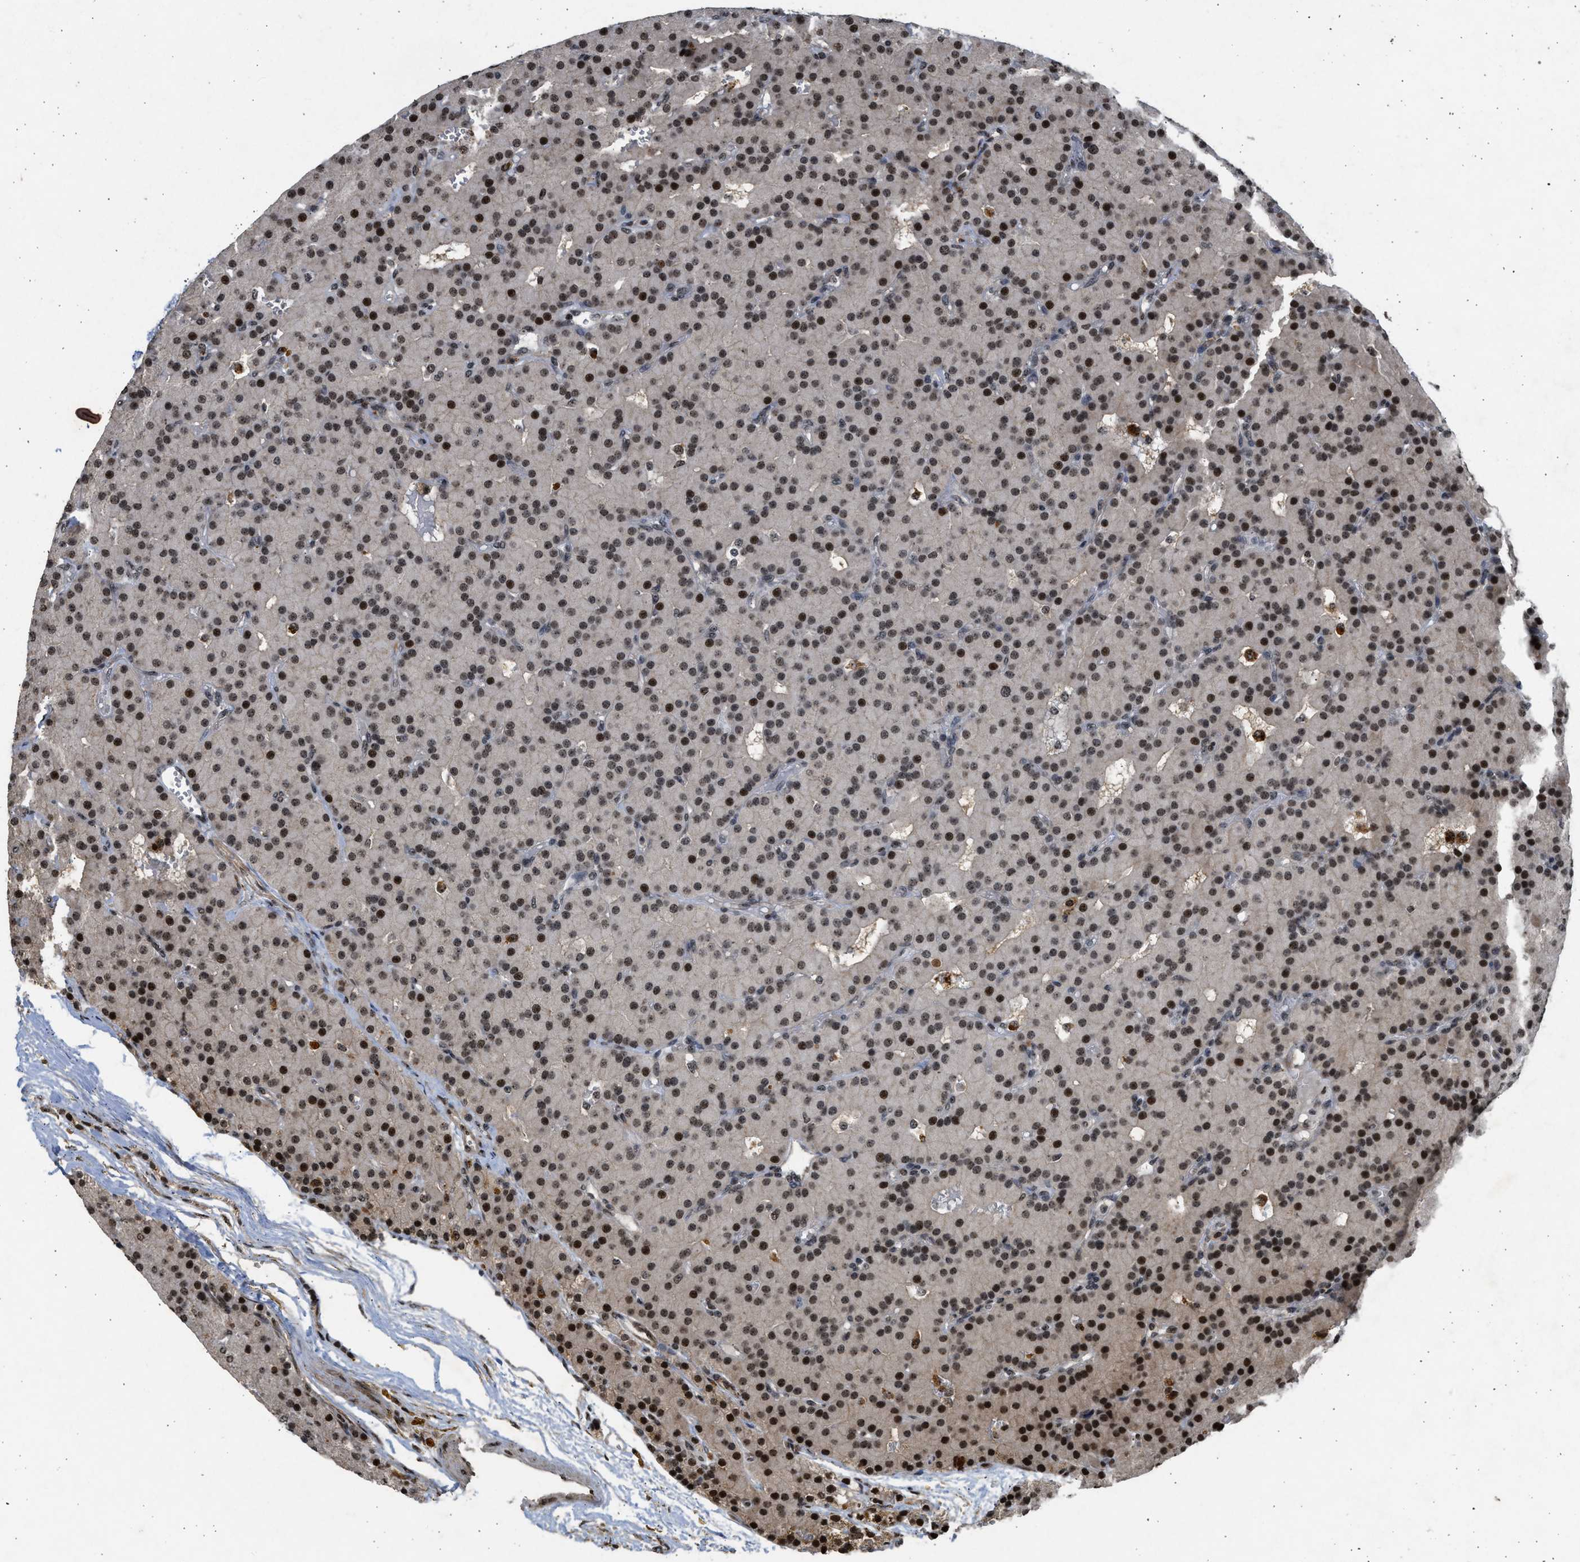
{"staining": {"intensity": "strong", "quantity": ">75%", "location": "cytoplasmic/membranous,nuclear"}, "tissue": "parathyroid gland", "cell_type": "Glandular cells", "image_type": "normal", "snomed": [{"axis": "morphology", "description": "Normal tissue, NOS"}, {"axis": "morphology", "description": "Adenoma, NOS"}, {"axis": "topography", "description": "Parathyroid gland"}], "caption": "Immunohistochemistry (IHC) micrograph of normal parathyroid gland stained for a protein (brown), which reveals high levels of strong cytoplasmic/membranous,nuclear staining in approximately >75% of glandular cells.", "gene": "TFDP2", "patient": {"sex": "male", "age": 75}}